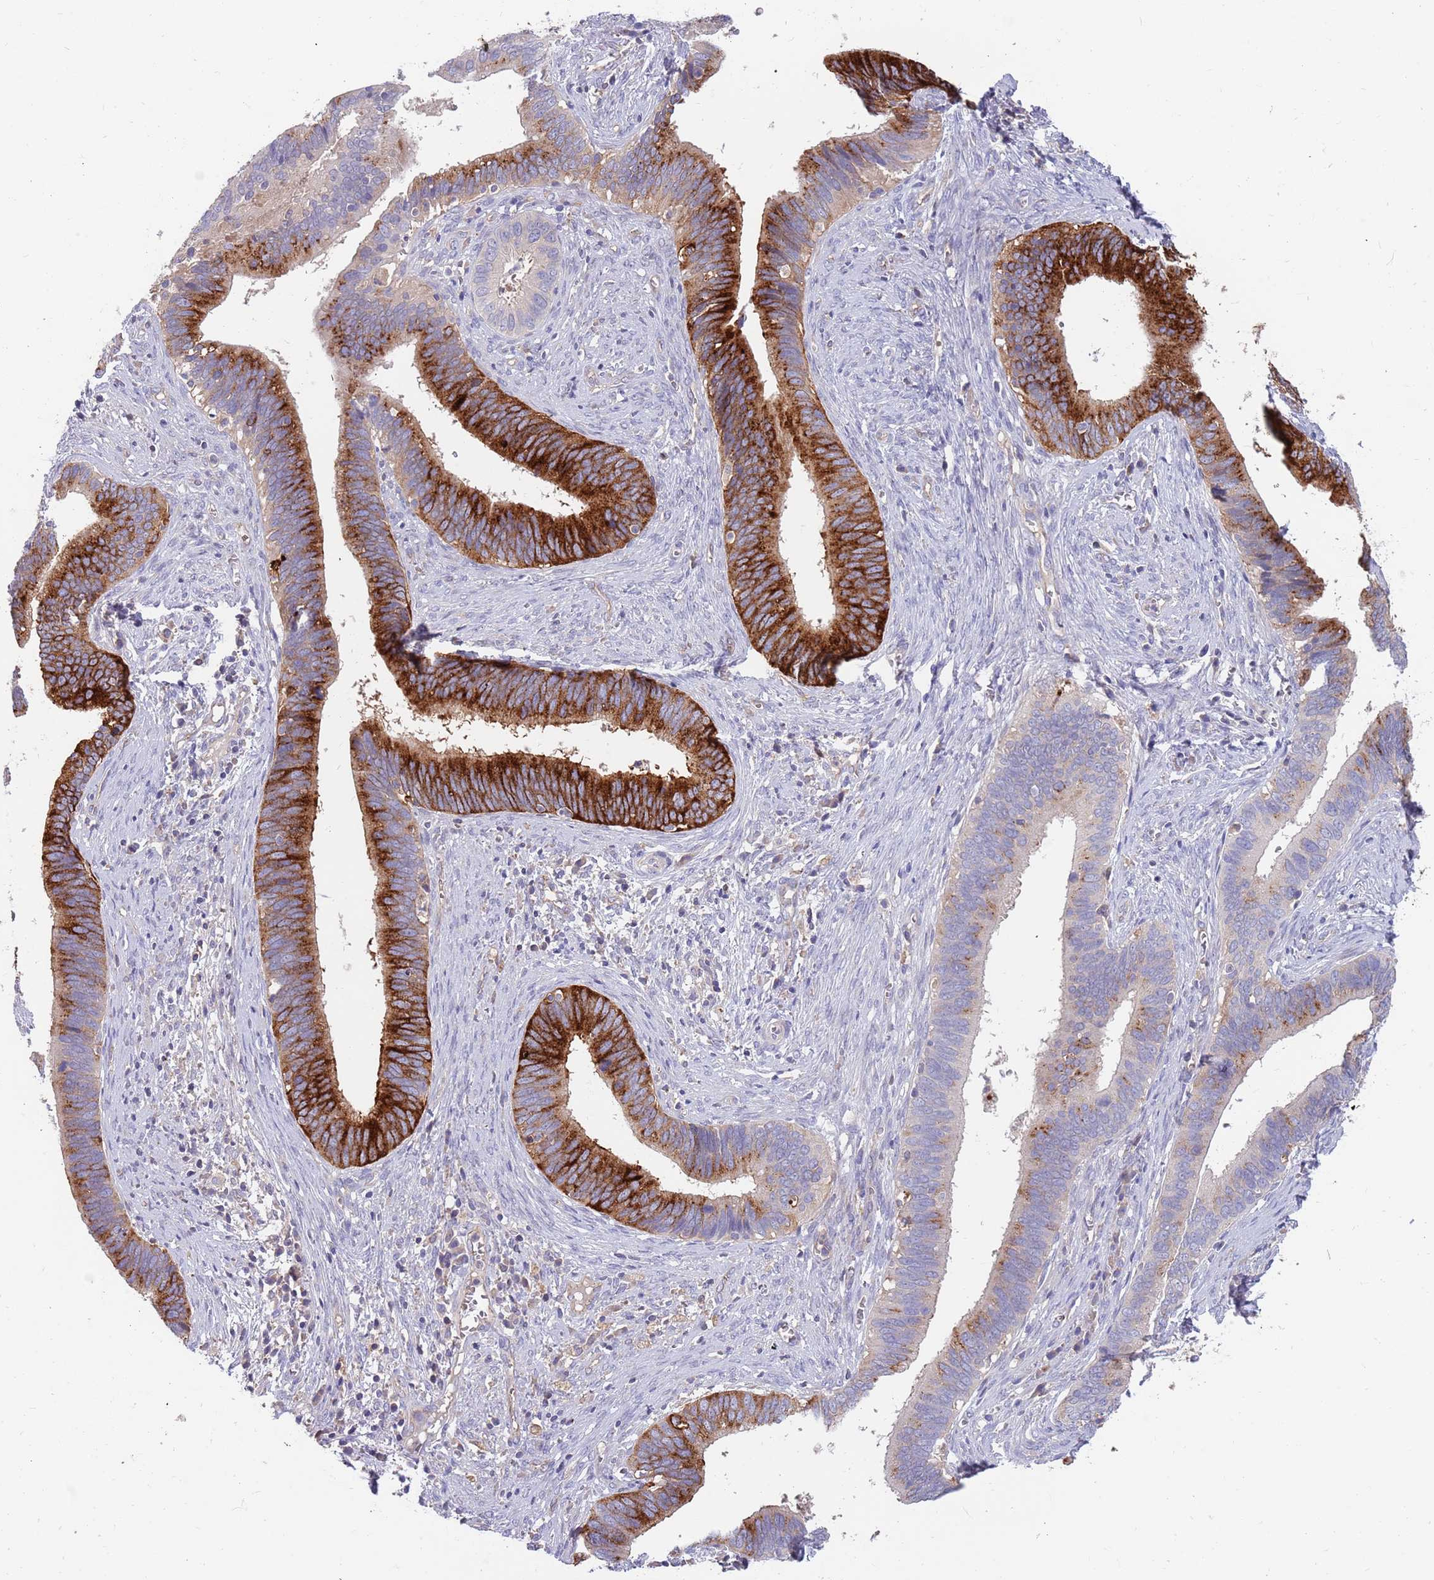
{"staining": {"intensity": "strong", "quantity": "25%-75%", "location": "cytoplasmic/membranous"}, "tissue": "cervical cancer", "cell_type": "Tumor cells", "image_type": "cancer", "snomed": [{"axis": "morphology", "description": "Adenocarcinoma, NOS"}, {"axis": "topography", "description": "Cervix"}], "caption": "IHC photomicrograph of human cervical adenocarcinoma stained for a protein (brown), which displays high levels of strong cytoplasmic/membranous positivity in about 25%-75% of tumor cells.", "gene": "BORCS5", "patient": {"sex": "female", "age": 42}}